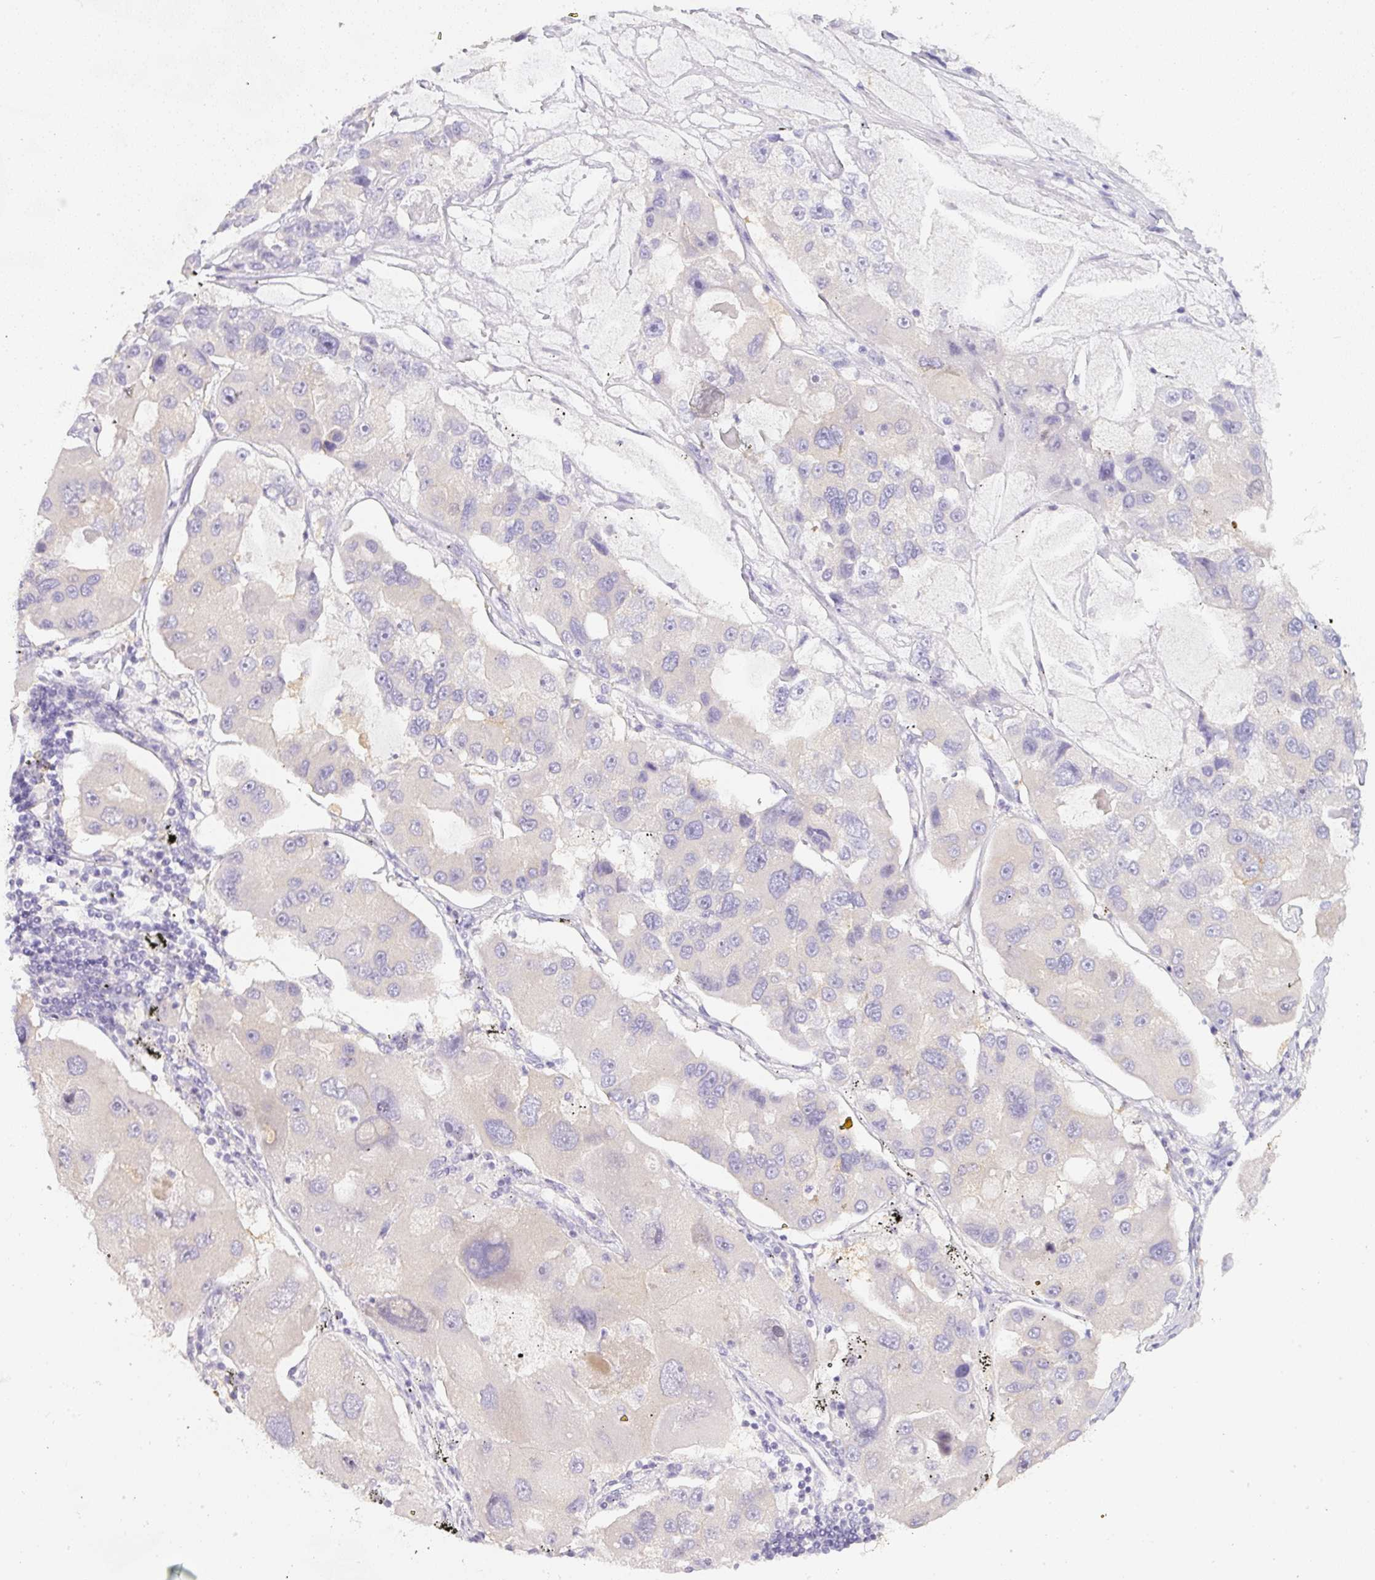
{"staining": {"intensity": "negative", "quantity": "none", "location": "none"}, "tissue": "lung cancer", "cell_type": "Tumor cells", "image_type": "cancer", "snomed": [{"axis": "morphology", "description": "Adenocarcinoma, NOS"}, {"axis": "topography", "description": "Lung"}], "caption": "A high-resolution micrograph shows immunohistochemistry staining of lung cancer (adenocarcinoma), which displays no significant expression in tumor cells.", "gene": "SLC2A2", "patient": {"sex": "female", "age": 54}}